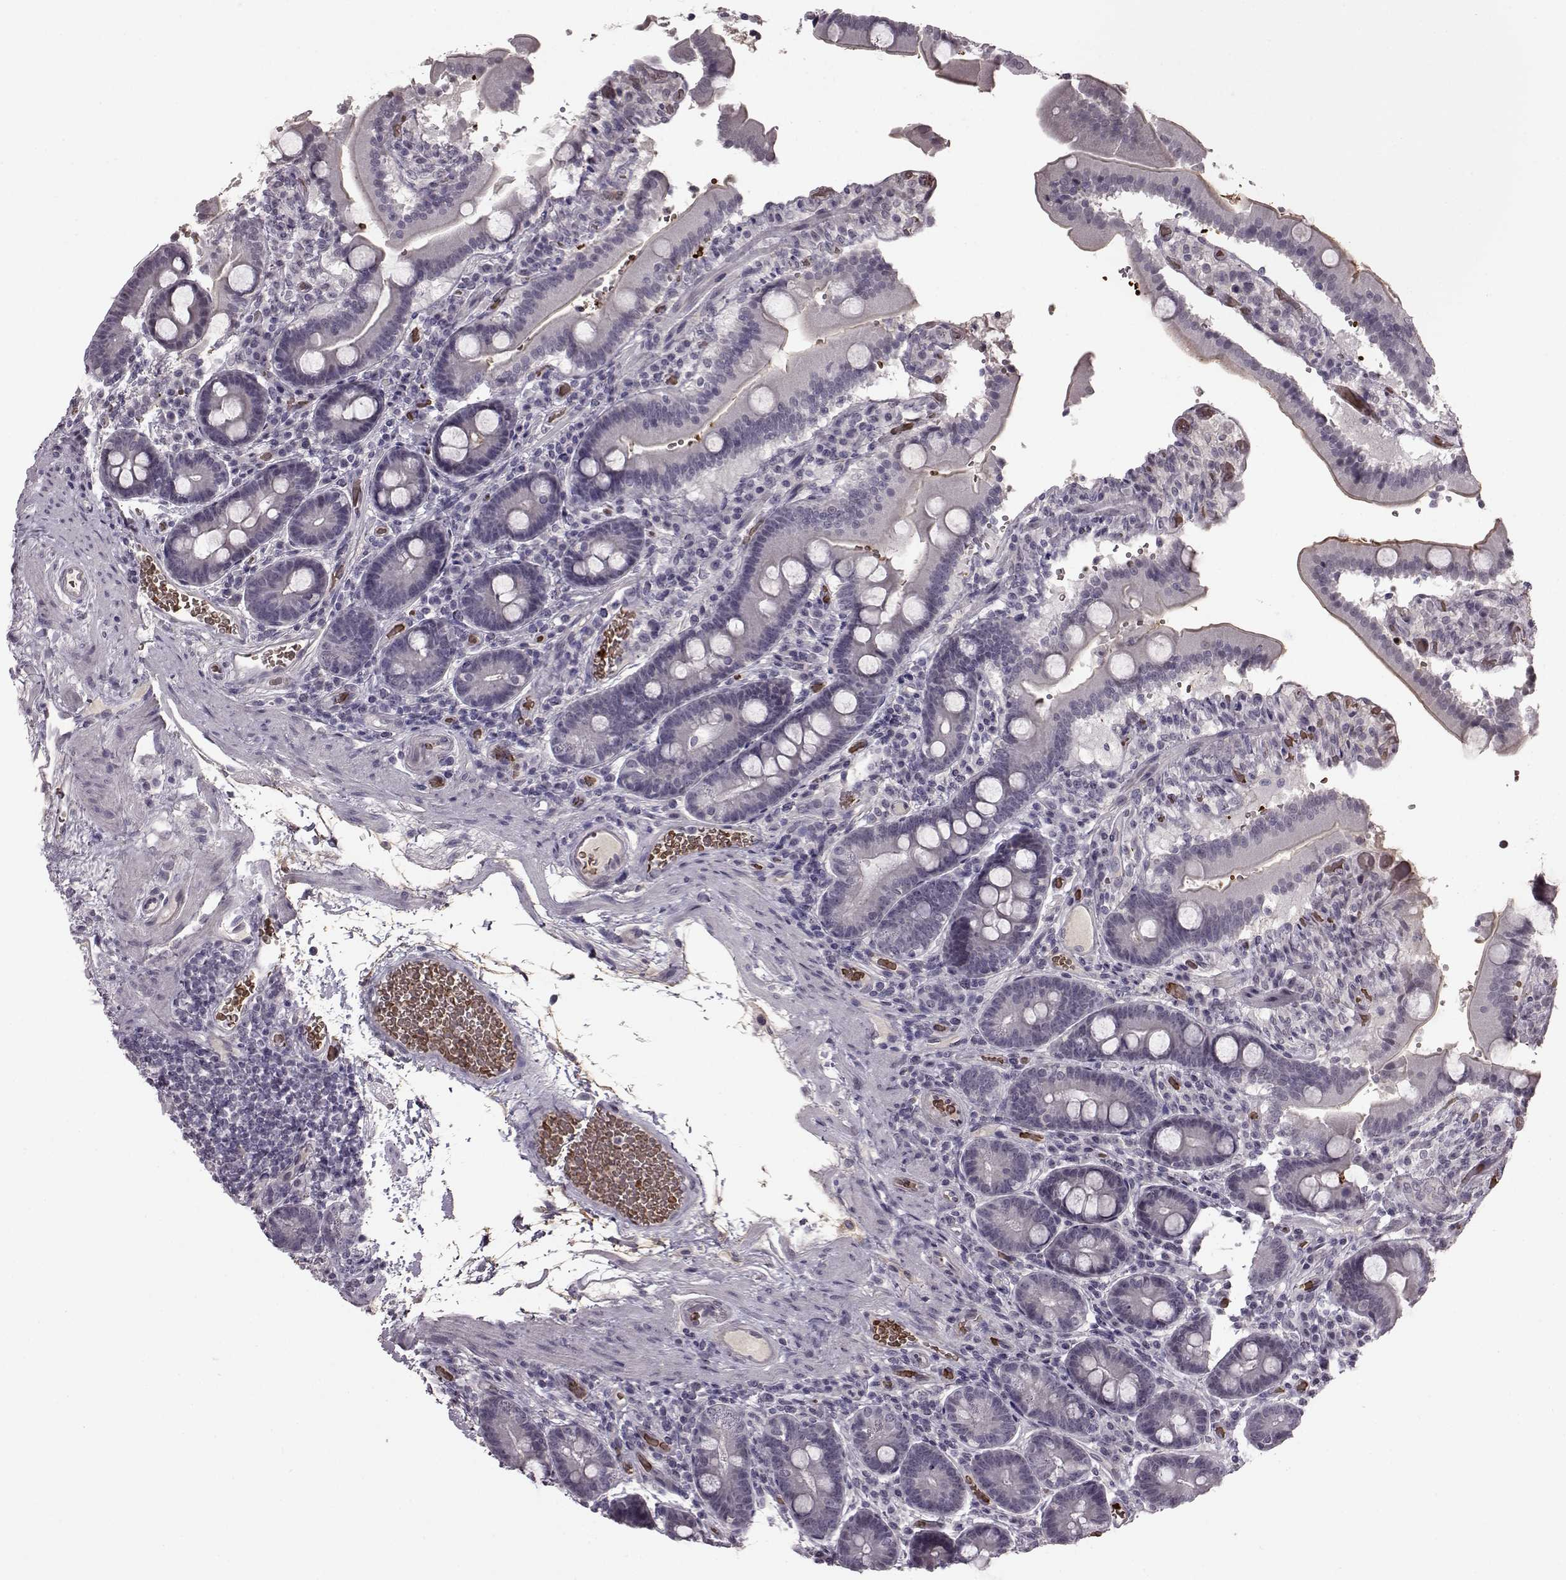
{"staining": {"intensity": "negative", "quantity": "none", "location": "none"}, "tissue": "duodenum", "cell_type": "Glandular cells", "image_type": "normal", "snomed": [{"axis": "morphology", "description": "Normal tissue, NOS"}, {"axis": "topography", "description": "Duodenum"}], "caption": "A high-resolution image shows immunohistochemistry (IHC) staining of normal duodenum, which demonstrates no significant staining in glandular cells. Nuclei are stained in blue.", "gene": "PROP1", "patient": {"sex": "female", "age": 62}}